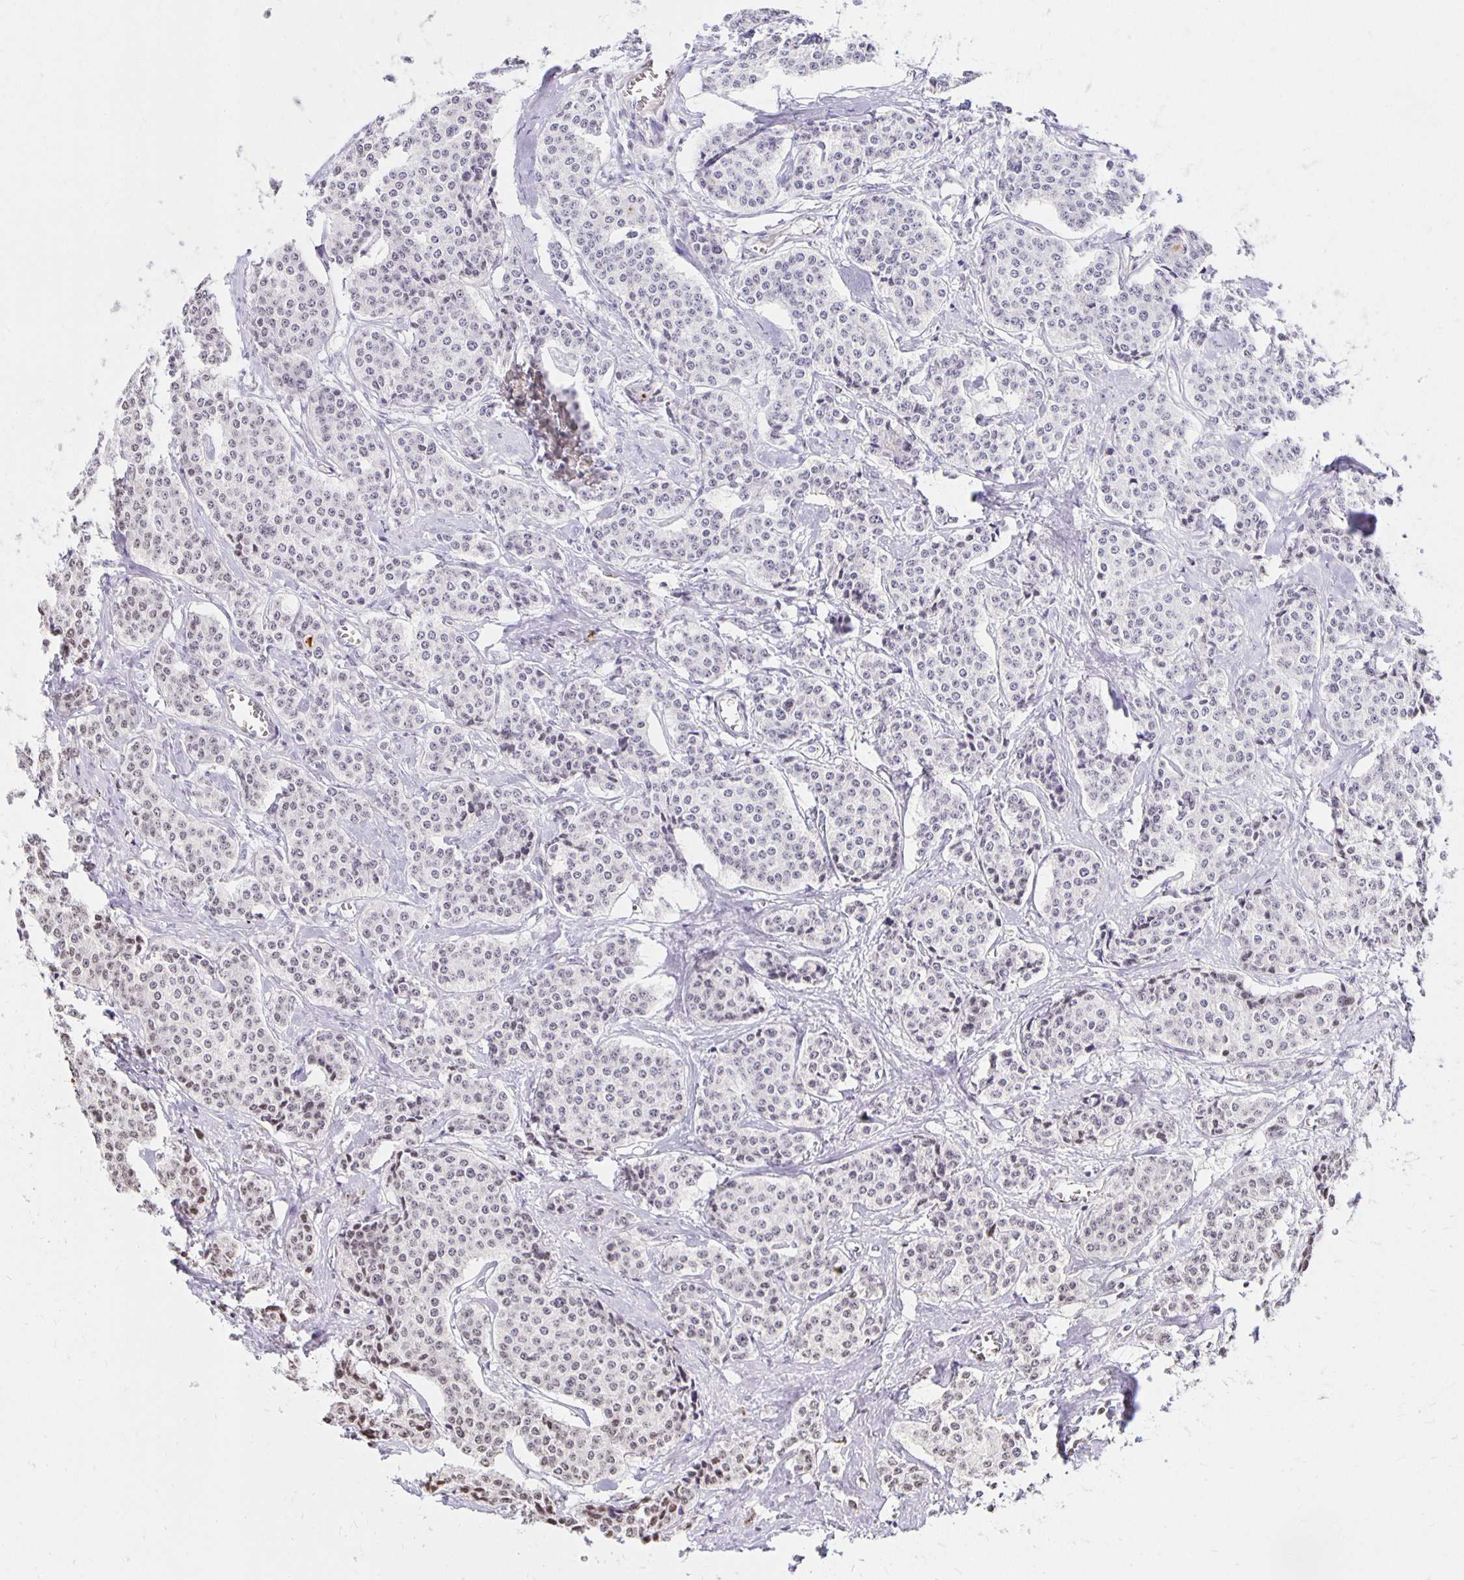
{"staining": {"intensity": "moderate", "quantity": "<25%", "location": "nuclear"}, "tissue": "carcinoid", "cell_type": "Tumor cells", "image_type": "cancer", "snomed": [{"axis": "morphology", "description": "Carcinoid, malignant, NOS"}, {"axis": "topography", "description": "Small intestine"}], "caption": "IHC of carcinoid (malignant) exhibits low levels of moderate nuclear positivity in approximately <25% of tumor cells.", "gene": "ZNF579", "patient": {"sex": "female", "age": 64}}